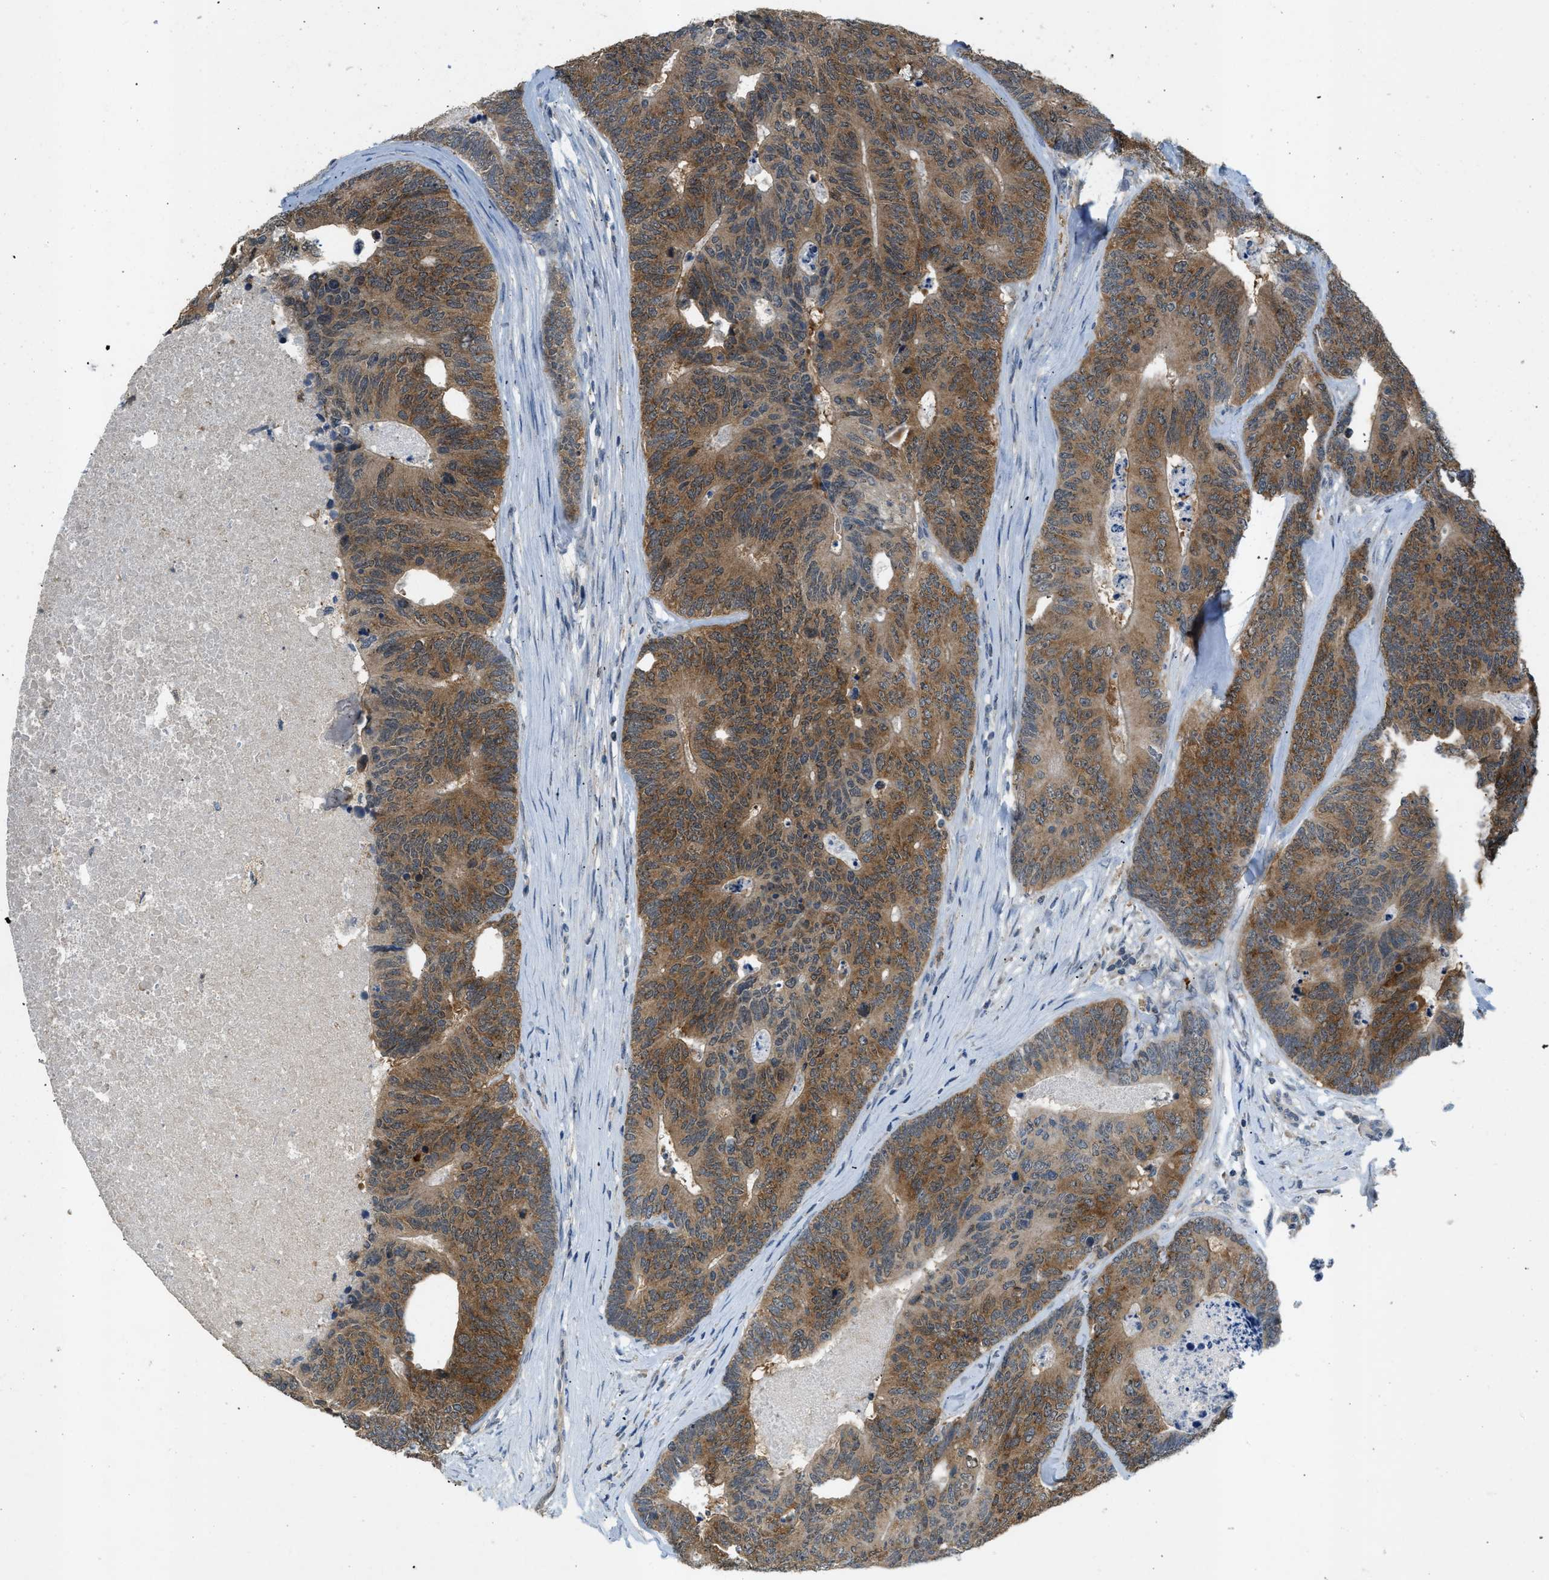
{"staining": {"intensity": "moderate", "quantity": ">75%", "location": "cytoplasmic/membranous"}, "tissue": "colorectal cancer", "cell_type": "Tumor cells", "image_type": "cancer", "snomed": [{"axis": "morphology", "description": "Adenocarcinoma, NOS"}, {"axis": "topography", "description": "Colon"}], "caption": "IHC histopathology image of neoplastic tissue: colorectal cancer (adenocarcinoma) stained using IHC demonstrates medium levels of moderate protein expression localized specifically in the cytoplasmic/membranous of tumor cells, appearing as a cytoplasmic/membranous brown color.", "gene": "TOMM34", "patient": {"sex": "female", "age": 67}}